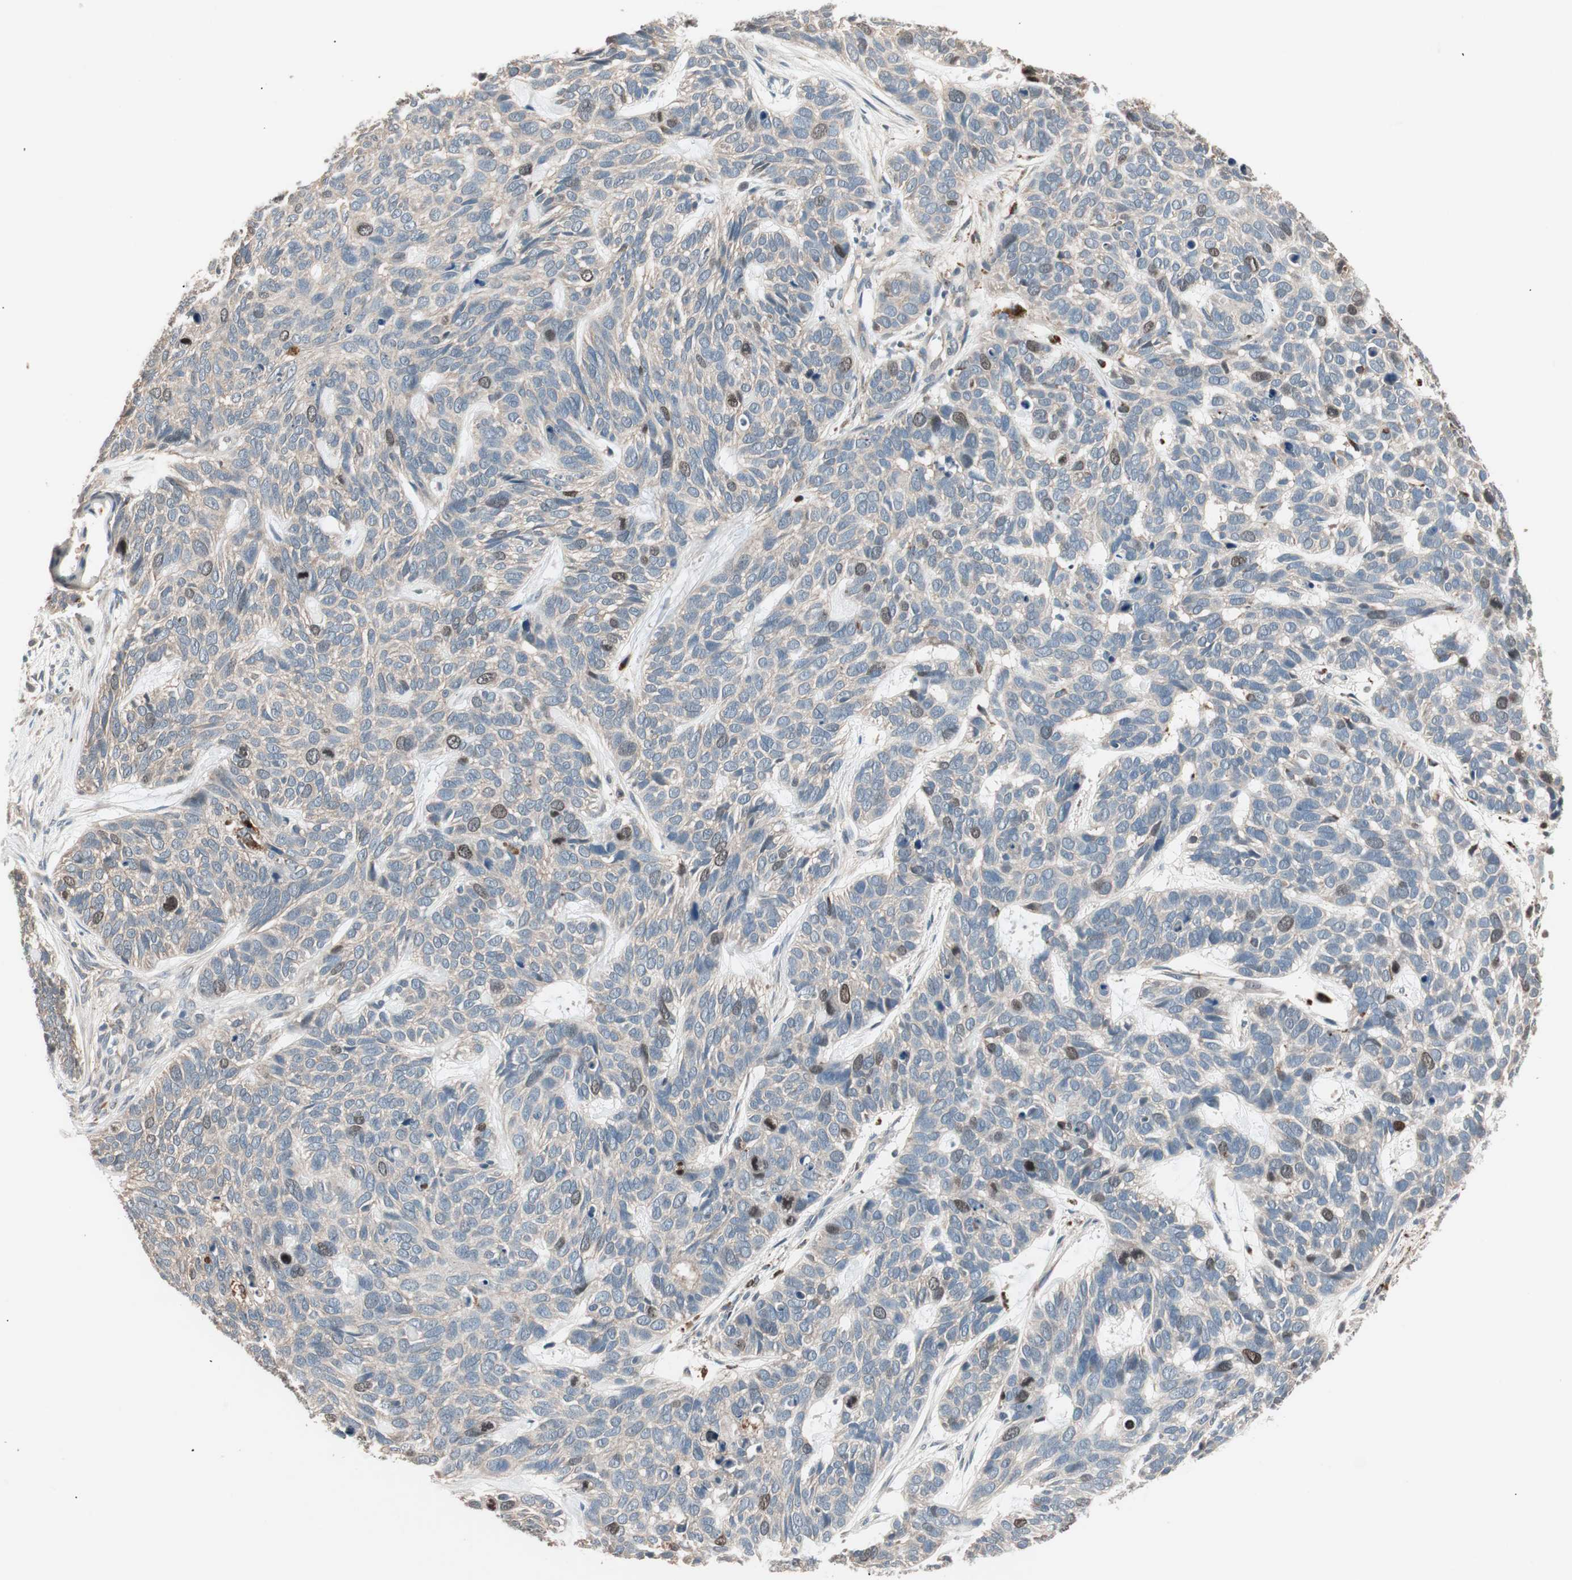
{"staining": {"intensity": "weak", "quantity": ">75%", "location": "cytoplasmic/membranous,nuclear"}, "tissue": "skin cancer", "cell_type": "Tumor cells", "image_type": "cancer", "snomed": [{"axis": "morphology", "description": "Basal cell carcinoma"}, {"axis": "topography", "description": "Skin"}], "caption": "Basal cell carcinoma (skin) stained with a brown dye reveals weak cytoplasmic/membranous and nuclear positive staining in about >75% of tumor cells.", "gene": "NFRKB", "patient": {"sex": "male", "age": 87}}